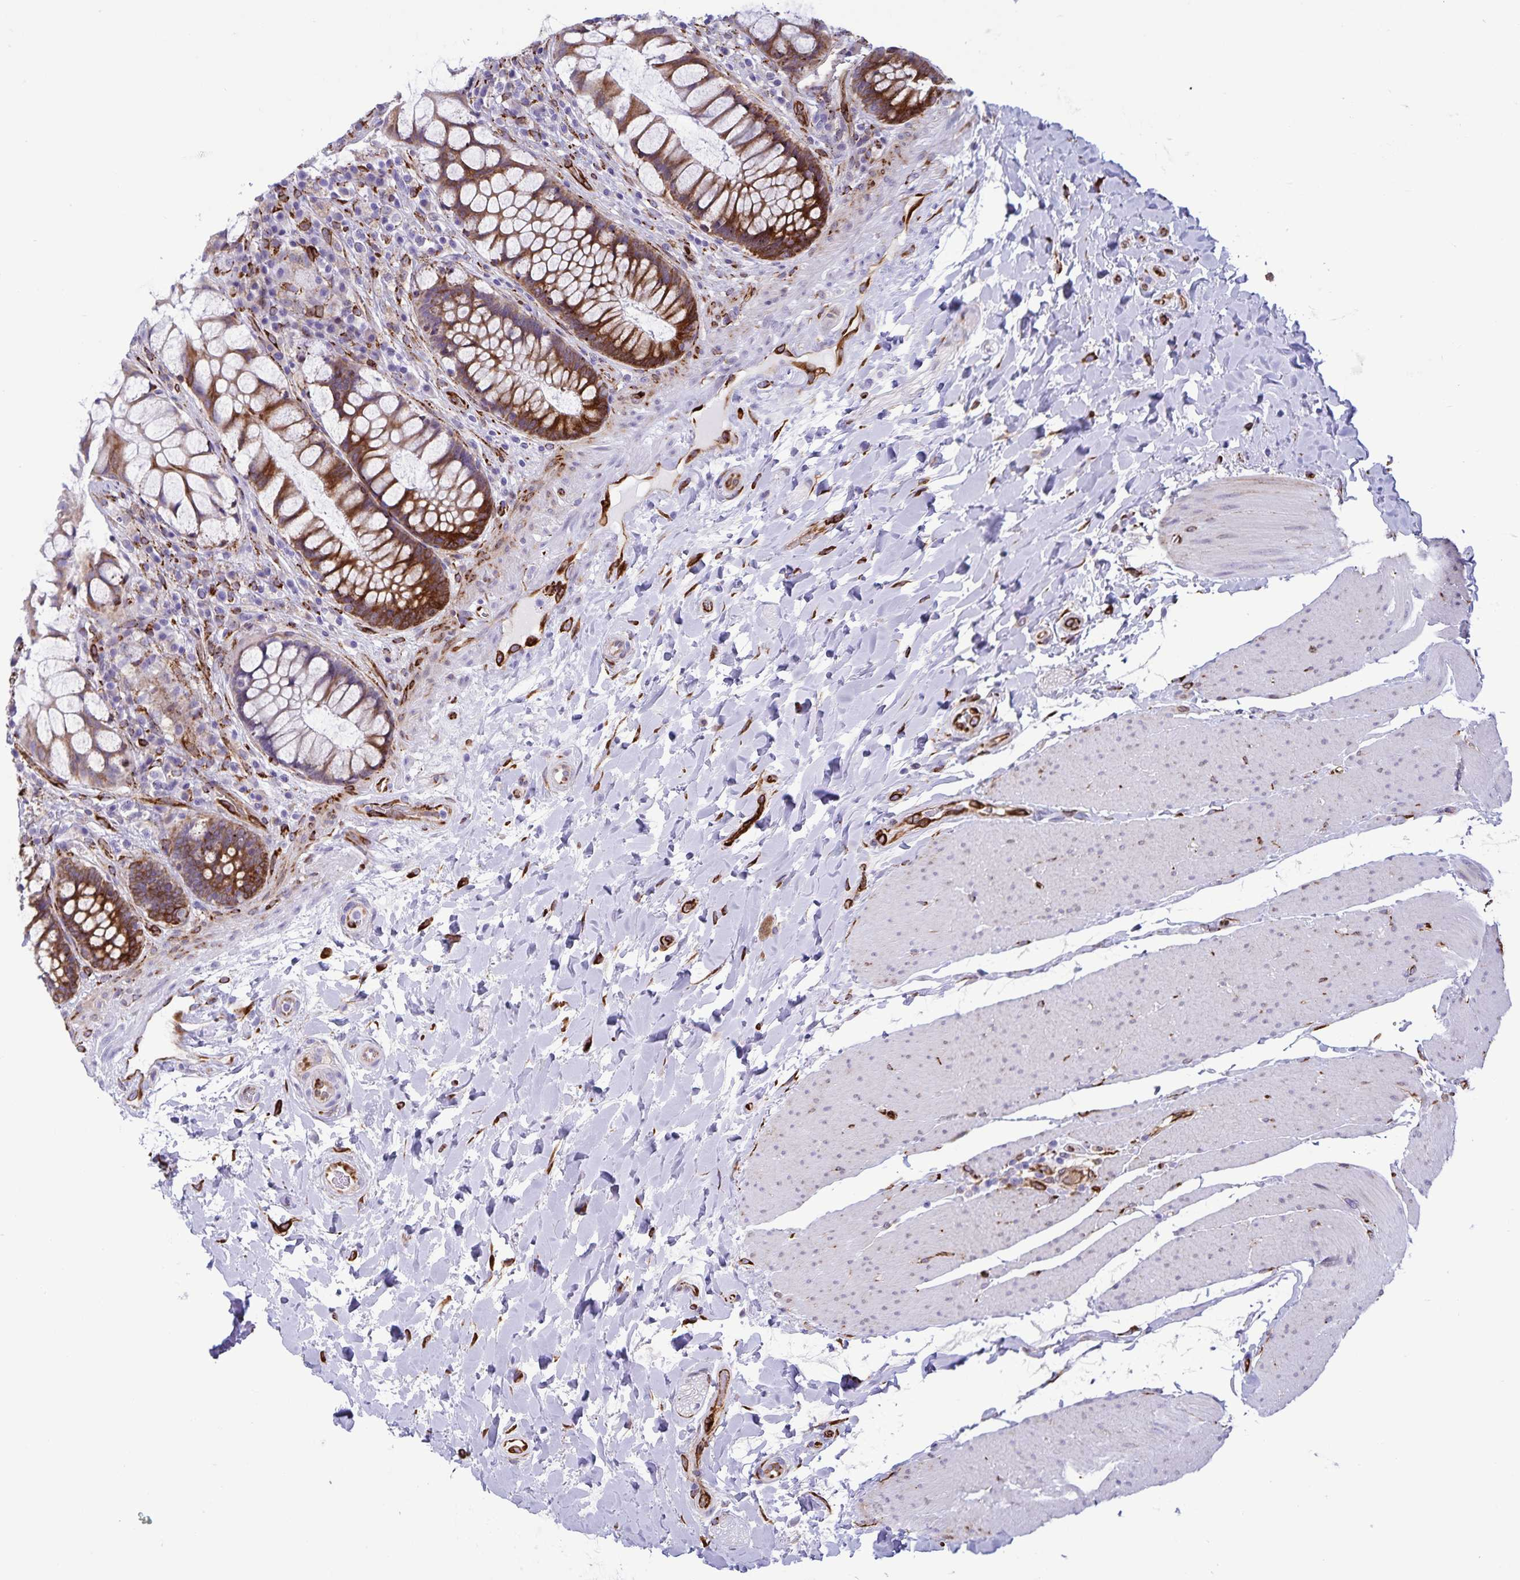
{"staining": {"intensity": "strong", "quantity": ">75%", "location": "cytoplasmic/membranous"}, "tissue": "rectum", "cell_type": "Glandular cells", "image_type": "normal", "snomed": [{"axis": "morphology", "description": "Normal tissue, NOS"}, {"axis": "topography", "description": "Rectum"}], "caption": "Immunohistochemical staining of benign human rectum demonstrates high levels of strong cytoplasmic/membranous staining in approximately >75% of glandular cells. (DAB (3,3'-diaminobenzidine) = brown stain, brightfield microscopy at high magnification).", "gene": "RCN1", "patient": {"sex": "female", "age": 58}}